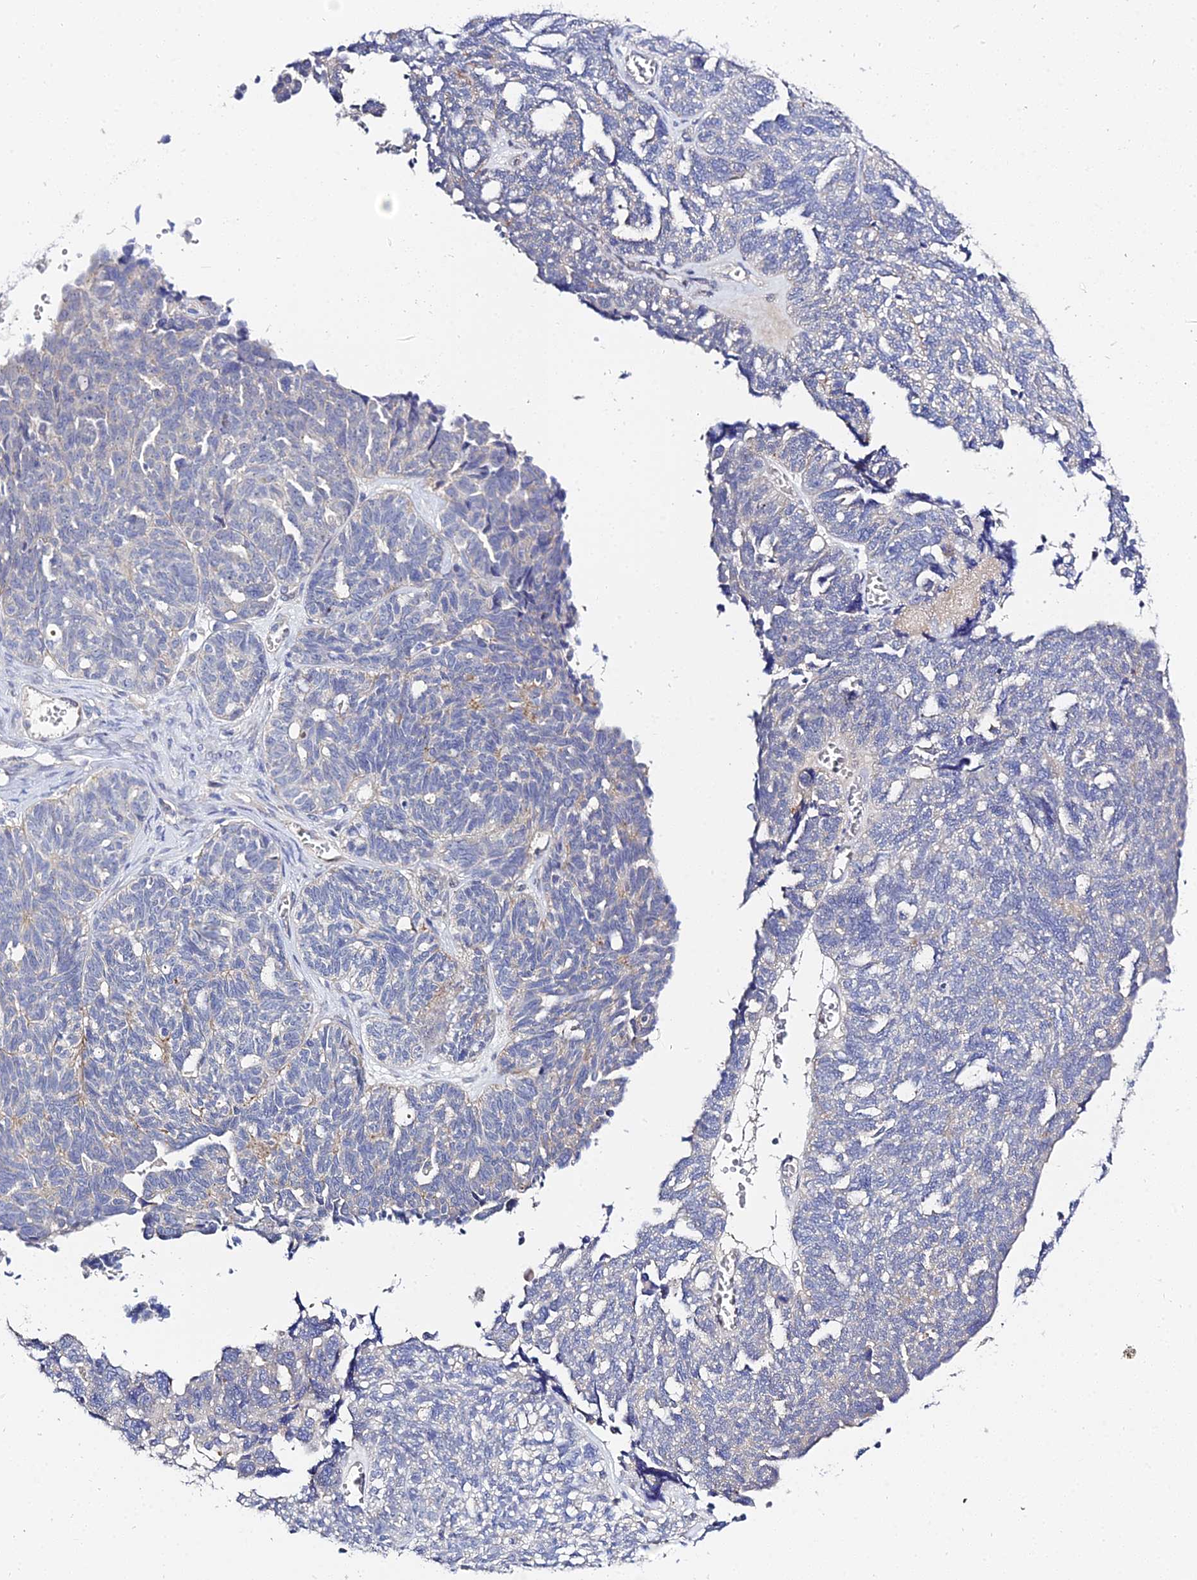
{"staining": {"intensity": "negative", "quantity": "none", "location": "none"}, "tissue": "ovarian cancer", "cell_type": "Tumor cells", "image_type": "cancer", "snomed": [{"axis": "morphology", "description": "Cystadenocarcinoma, serous, NOS"}, {"axis": "topography", "description": "Ovary"}], "caption": "Human ovarian cancer (serous cystadenocarcinoma) stained for a protein using immunohistochemistry reveals no staining in tumor cells.", "gene": "APOBEC3H", "patient": {"sex": "female", "age": 79}}